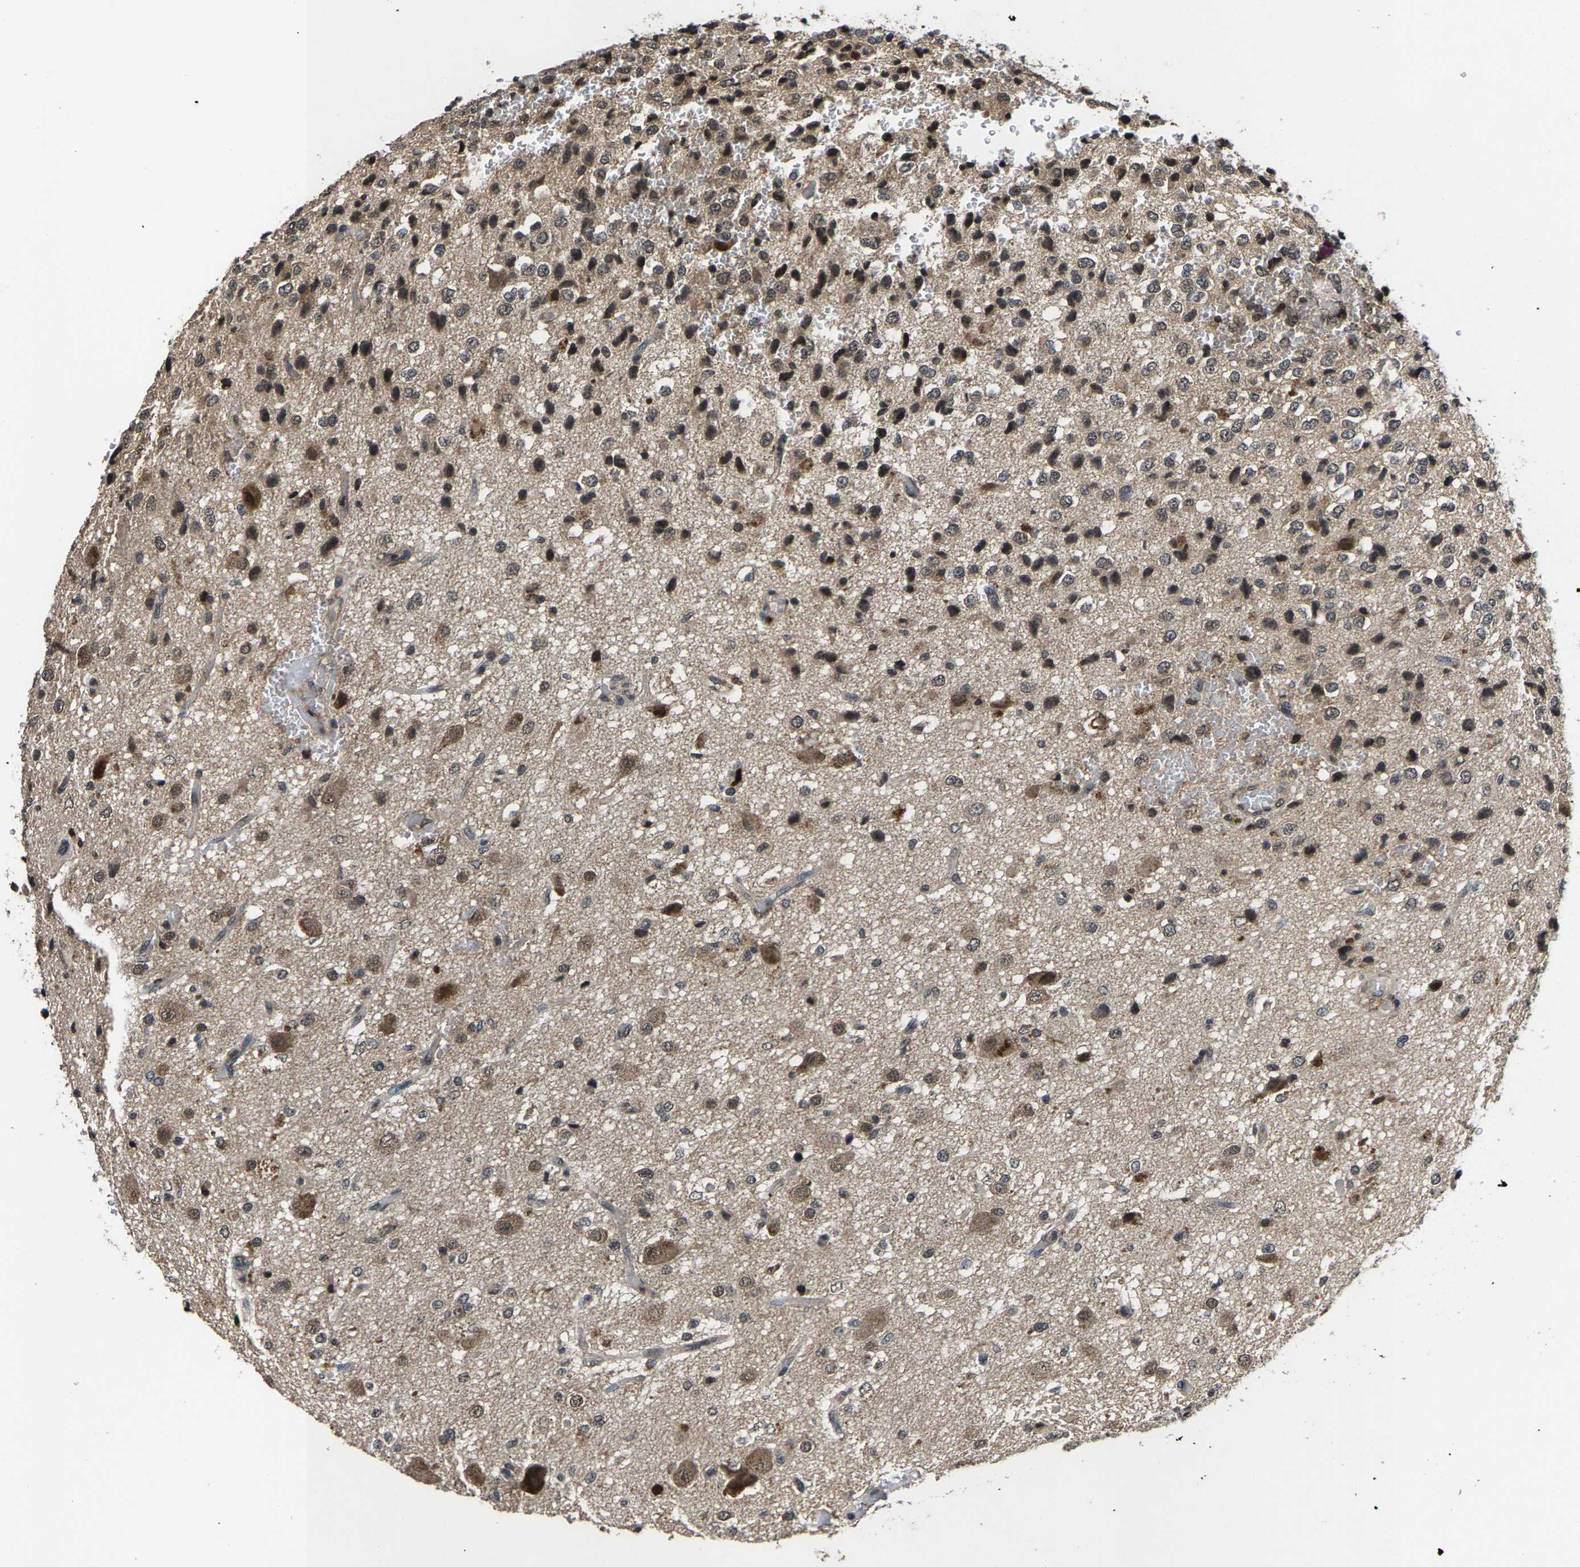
{"staining": {"intensity": "weak", "quantity": "25%-75%", "location": "cytoplasmic/membranous"}, "tissue": "glioma", "cell_type": "Tumor cells", "image_type": "cancer", "snomed": [{"axis": "morphology", "description": "Glioma, malignant, High grade"}, {"axis": "topography", "description": "pancreas cauda"}], "caption": "Glioma stained with DAB IHC exhibits low levels of weak cytoplasmic/membranous expression in about 25%-75% of tumor cells.", "gene": "HUWE1", "patient": {"sex": "male", "age": 60}}